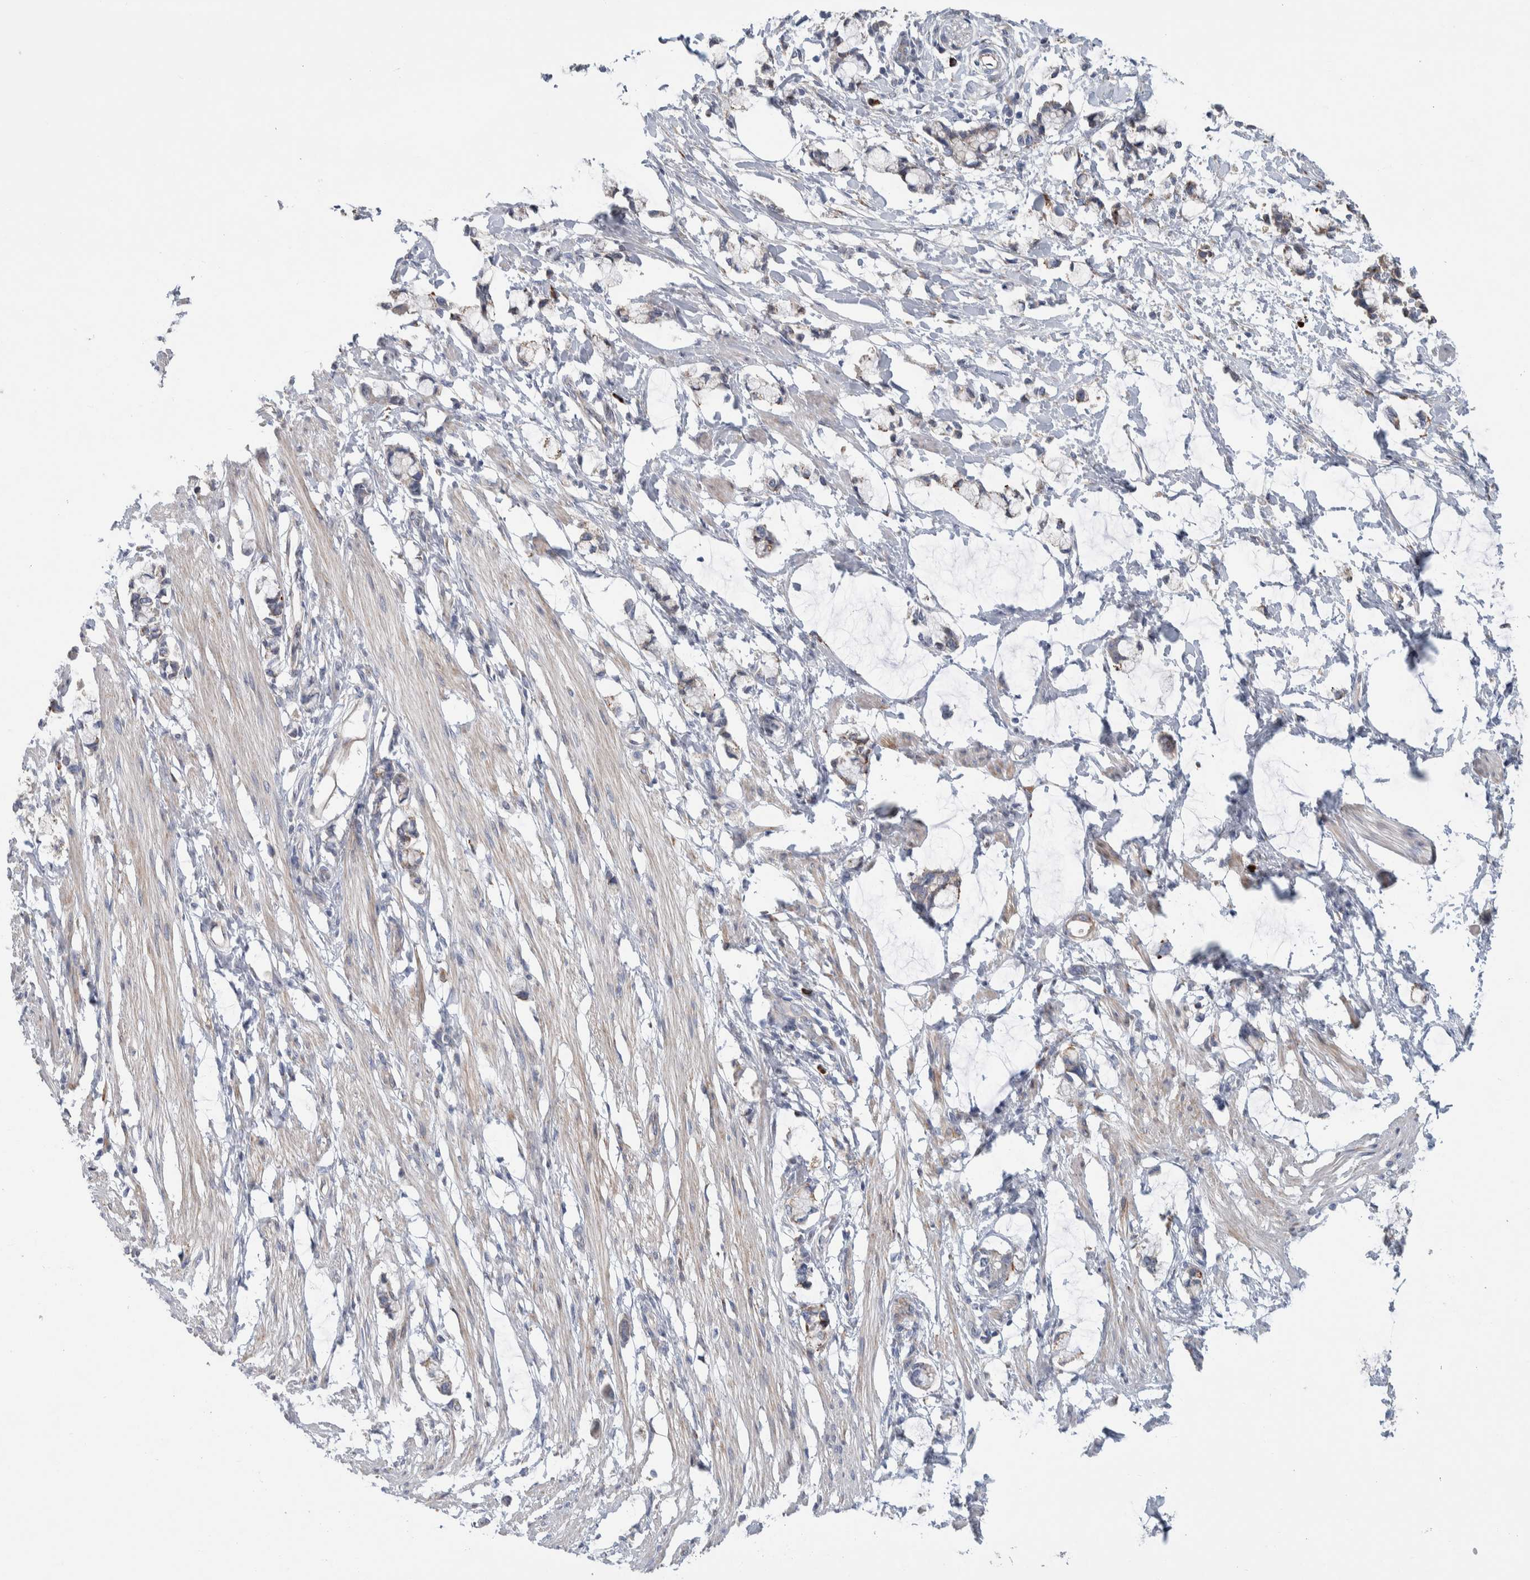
{"staining": {"intensity": "weak", "quantity": "<25%", "location": "cytoplasmic/membranous"}, "tissue": "smooth muscle", "cell_type": "Smooth muscle cells", "image_type": "normal", "snomed": [{"axis": "morphology", "description": "Normal tissue, NOS"}, {"axis": "morphology", "description": "Adenocarcinoma, NOS"}, {"axis": "topography", "description": "Smooth muscle"}, {"axis": "topography", "description": "Colon"}], "caption": "The image reveals no staining of smooth muscle cells in normal smooth muscle. The staining is performed using DAB brown chromogen with nuclei counter-stained in using hematoxylin.", "gene": "ENGASE", "patient": {"sex": "male", "age": 14}}